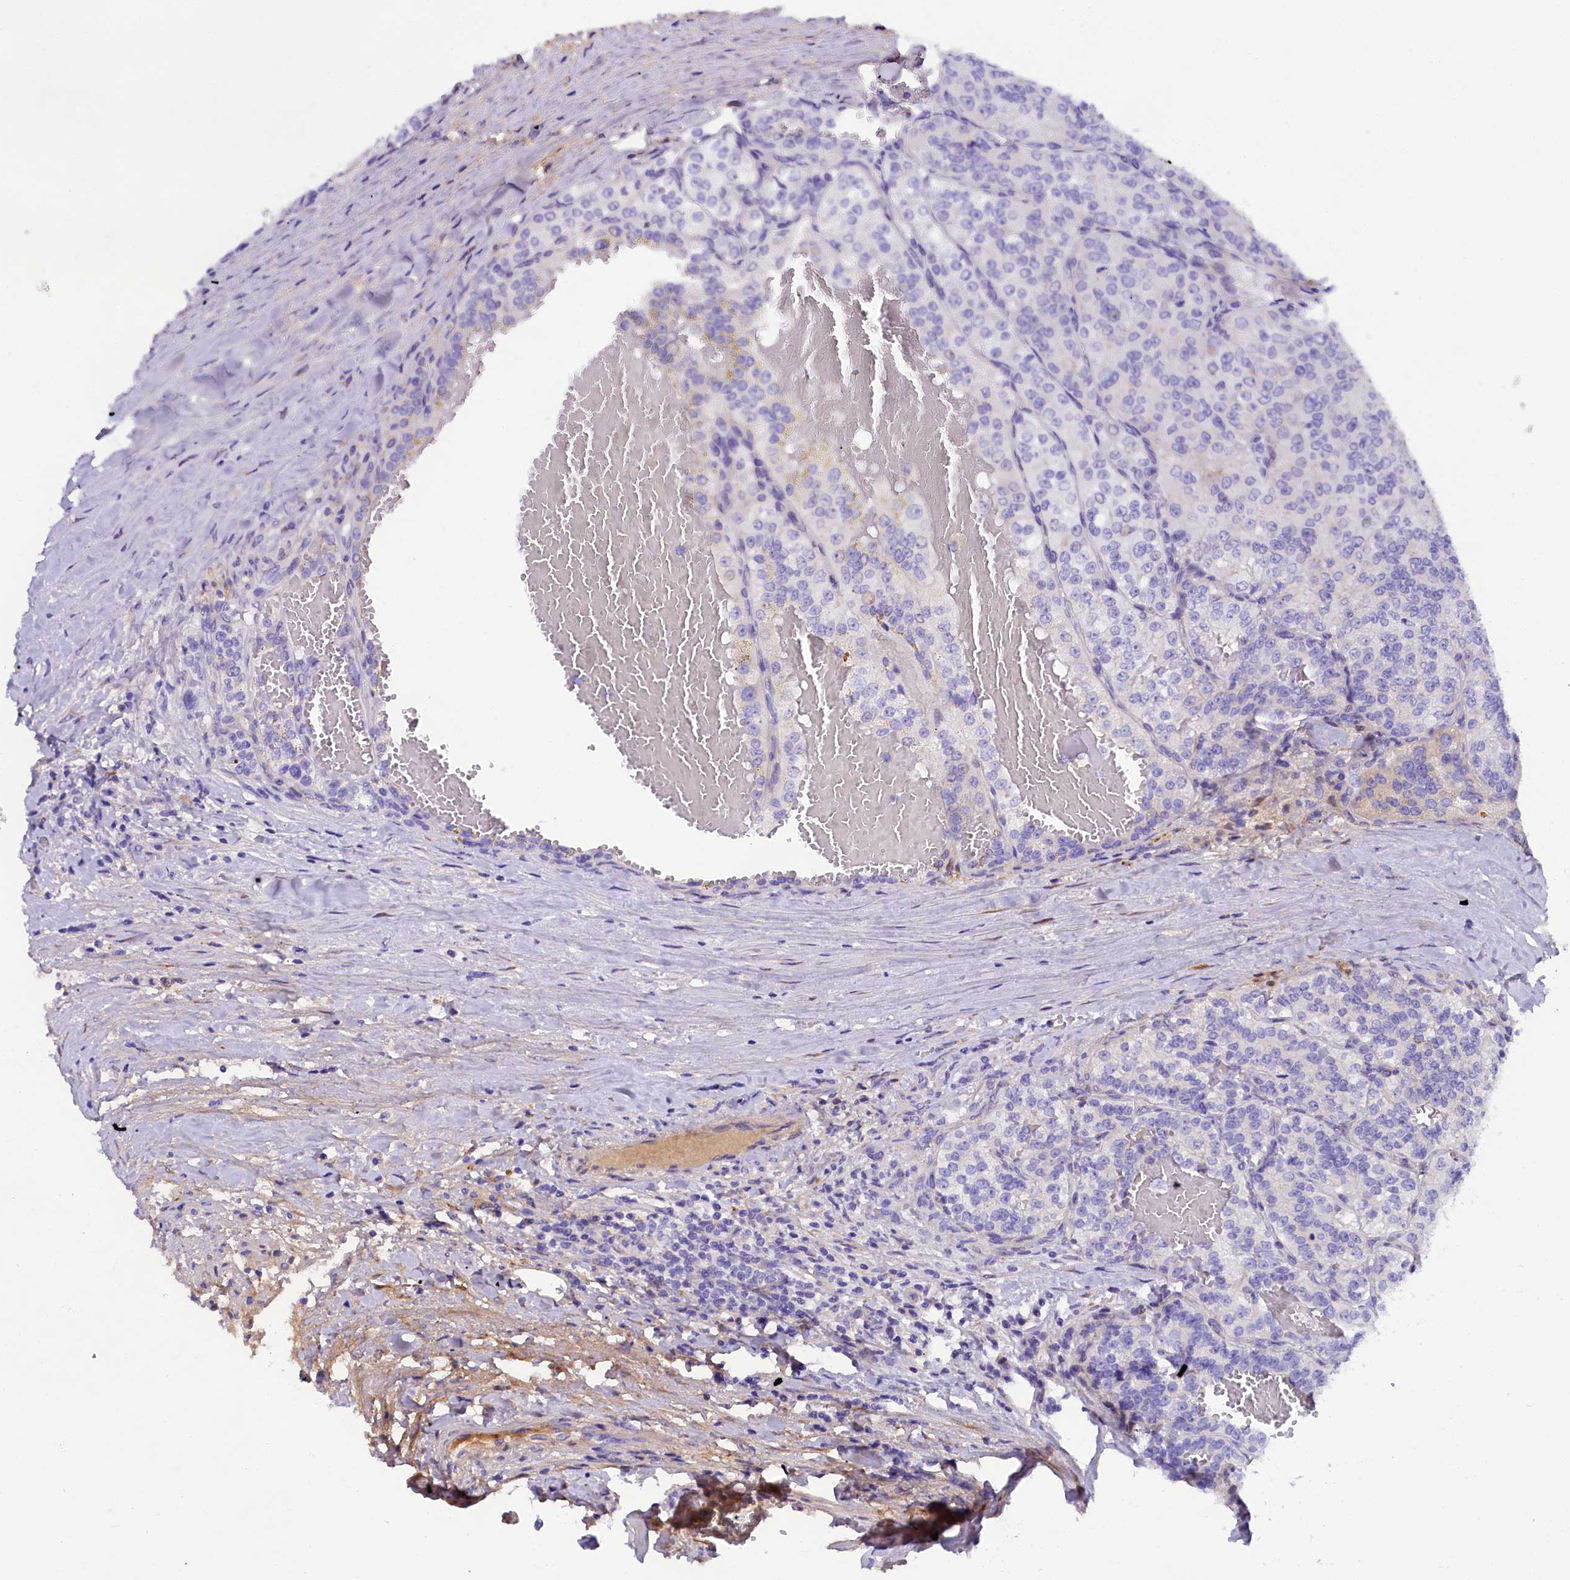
{"staining": {"intensity": "moderate", "quantity": "<25%", "location": "cytoplasmic/membranous"}, "tissue": "renal cancer", "cell_type": "Tumor cells", "image_type": "cancer", "snomed": [{"axis": "morphology", "description": "Adenocarcinoma, NOS"}, {"axis": "topography", "description": "Kidney"}], "caption": "Immunohistochemical staining of human renal adenocarcinoma displays low levels of moderate cytoplasmic/membranous expression in approximately <25% of tumor cells.", "gene": "SOD3", "patient": {"sex": "female", "age": 63}}